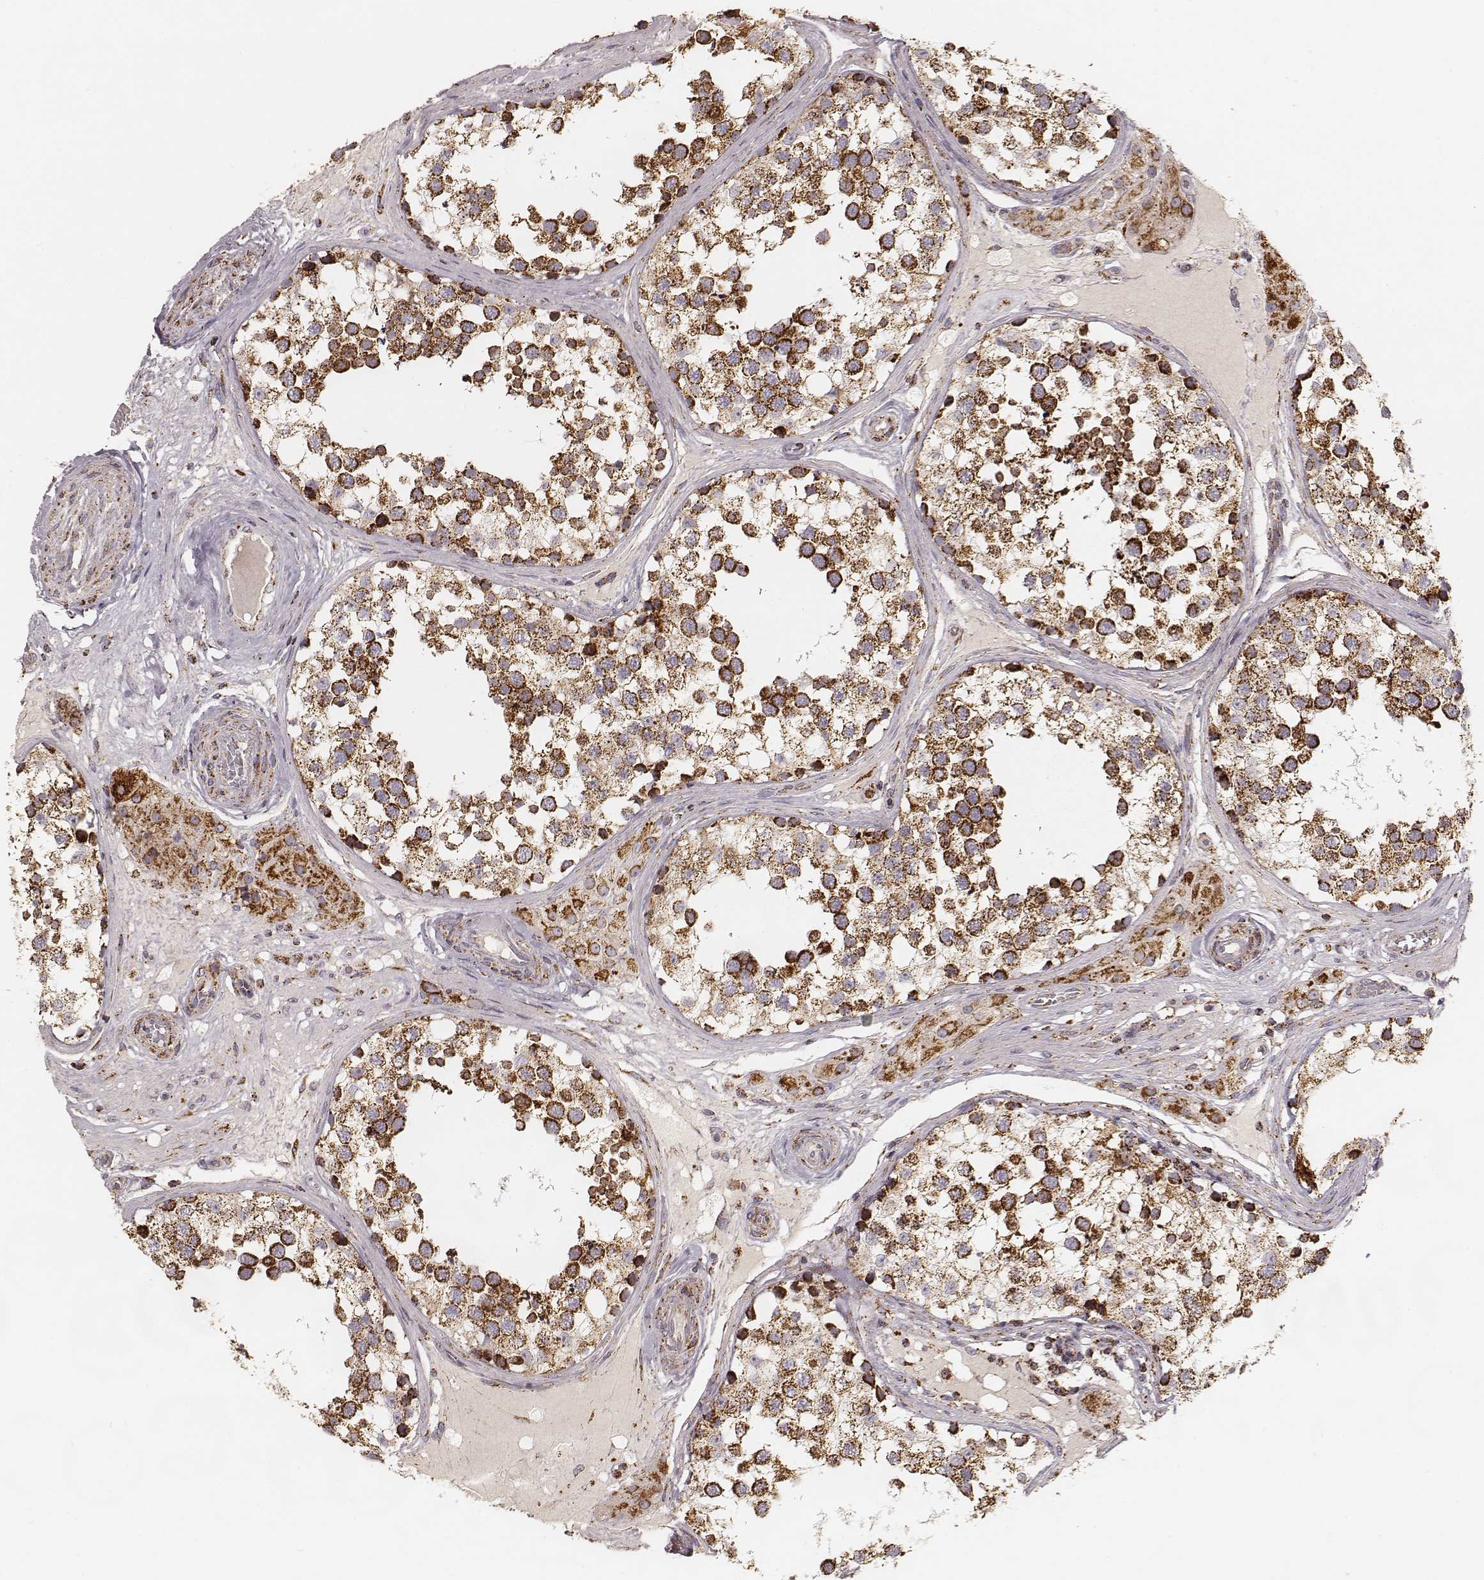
{"staining": {"intensity": "strong", "quantity": ">75%", "location": "cytoplasmic/membranous"}, "tissue": "testis", "cell_type": "Cells in seminiferous ducts", "image_type": "normal", "snomed": [{"axis": "morphology", "description": "Normal tissue, NOS"}, {"axis": "morphology", "description": "Seminoma, NOS"}, {"axis": "topography", "description": "Testis"}], "caption": "Testis stained with a brown dye exhibits strong cytoplasmic/membranous positive expression in about >75% of cells in seminiferous ducts.", "gene": "CS", "patient": {"sex": "male", "age": 65}}